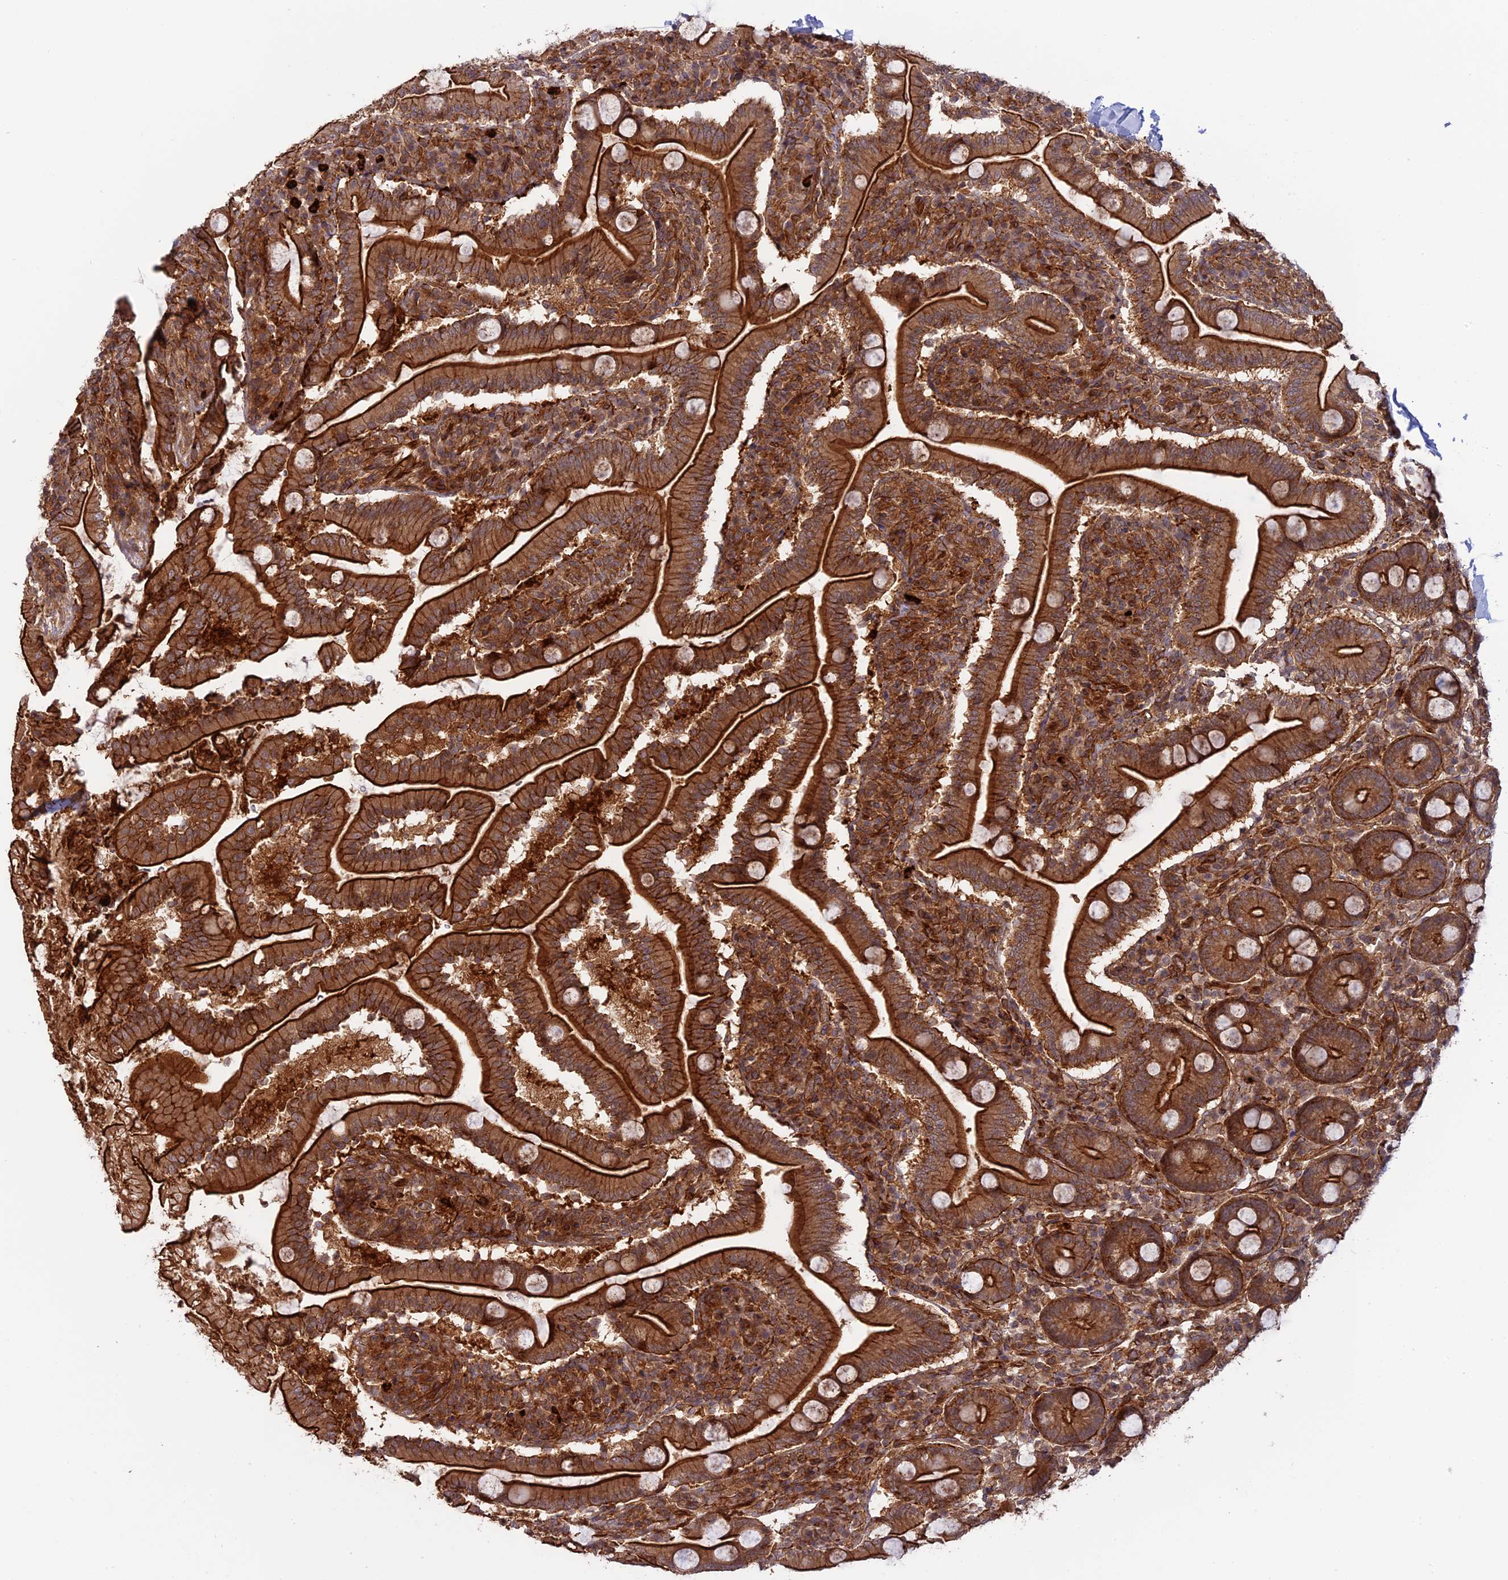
{"staining": {"intensity": "strong", "quantity": ">75%", "location": "cytoplasmic/membranous"}, "tissue": "duodenum", "cell_type": "Glandular cells", "image_type": "normal", "snomed": [{"axis": "morphology", "description": "Normal tissue, NOS"}, {"axis": "topography", "description": "Duodenum"}], "caption": "Immunohistochemical staining of benign human duodenum exhibits strong cytoplasmic/membranous protein staining in approximately >75% of glandular cells. The protein of interest is stained brown, and the nuclei are stained in blue (DAB IHC with brightfield microscopy, high magnification).", "gene": "PHLDB3", "patient": {"sex": "male", "age": 35}}